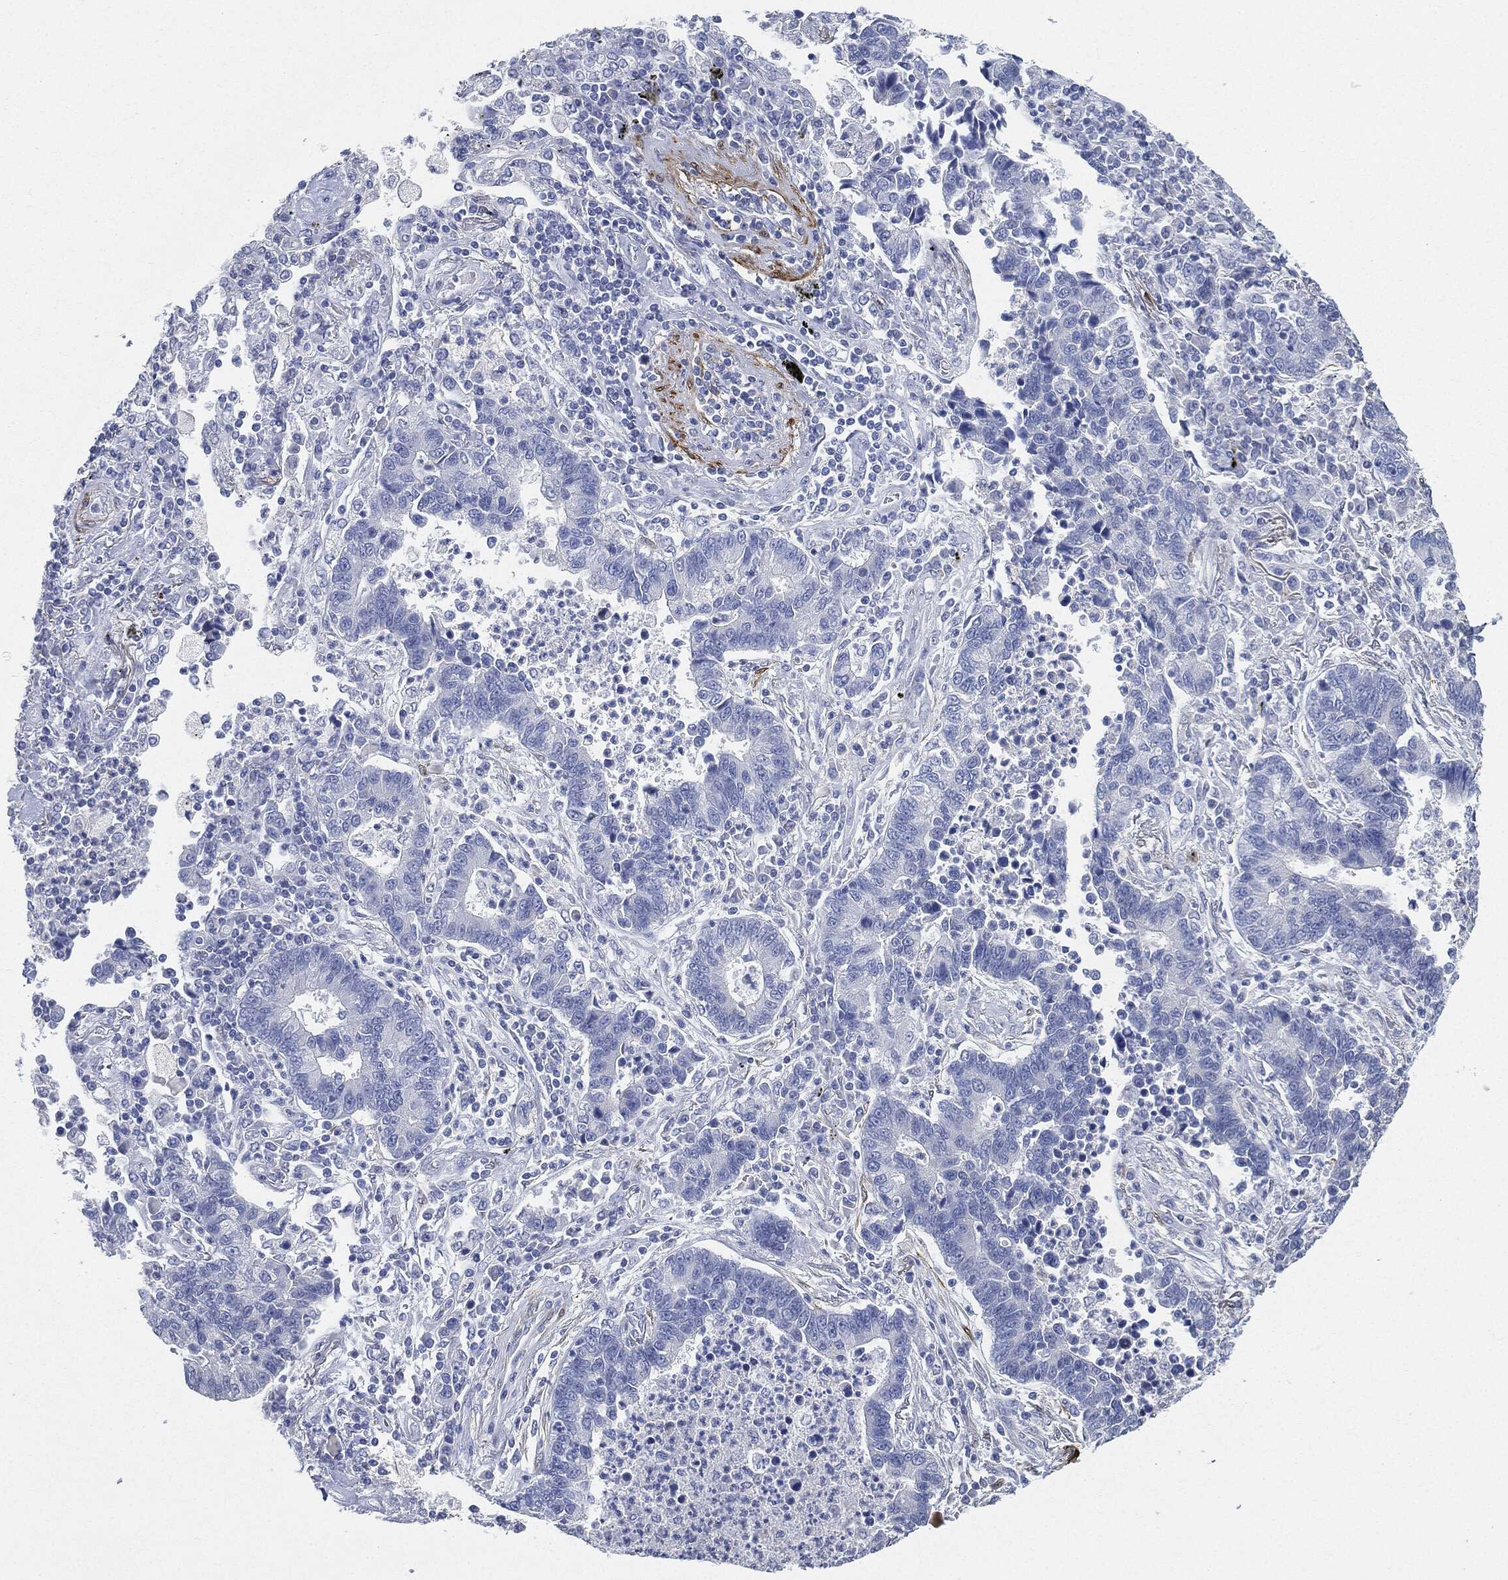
{"staining": {"intensity": "negative", "quantity": "none", "location": "none"}, "tissue": "lung cancer", "cell_type": "Tumor cells", "image_type": "cancer", "snomed": [{"axis": "morphology", "description": "Adenocarcinoma, NOS"}, {"axis": "topography", "description": "Lung"}], "caption": "Tumor cells show no significant protein positivity in lung cancer (adenocarcinoma).", "gene": "TAGLN", "patient": {"sex": "female", "age": 57}}